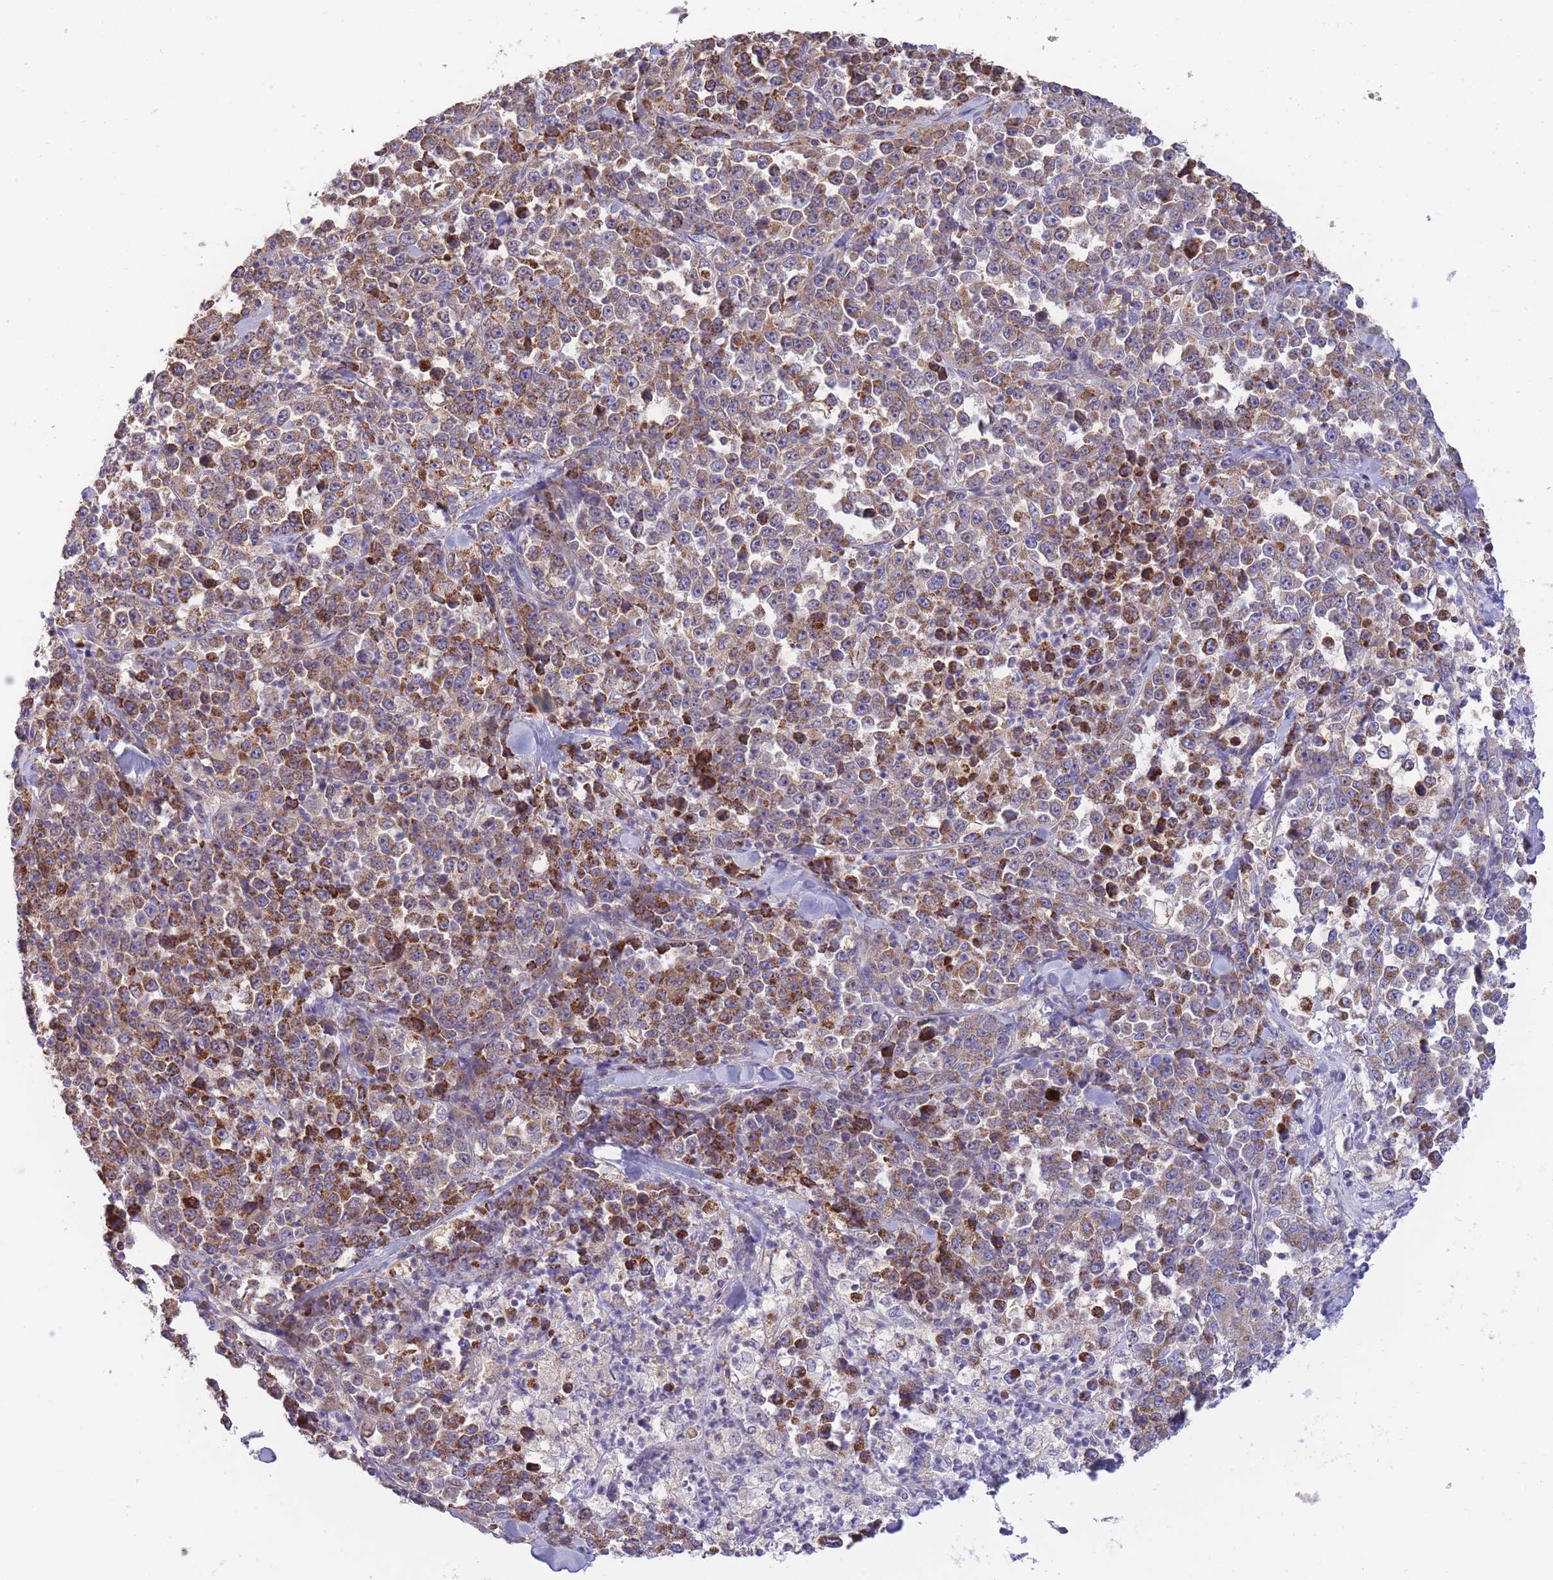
{"staining": {"intensity": "moderate", "quantity": ">75%", "location": "cytoplasmic/membranous"}, "tissue": "stomach cancer", "cell_type": "Tumor cells", "image_type": "cancer", "snomed": [{"axis": "morphology", "description": "Normal tissue, NOS"}, {"axis": "morphology", "description": "Adenocarcinoma, NOS"}, {"axis": "topography", "description": "Stomach, upper"}, {"axis": "topography", "description": "Stomach"}], "caption": "Immunohistochemical staining of stomach cancer (adenocarcinoma) shows moderate cytoplasmic/membranous protein positivity in about >75% of tumor cells. The staining is performed using DAB (3,3'-diaminobenzidine) brown chromogen to label protein expression. The nuclei are counter-stained blue using hematoxylin.", "gene": "SLC25A42", "patient": {"sex": "male", "age": 59}}